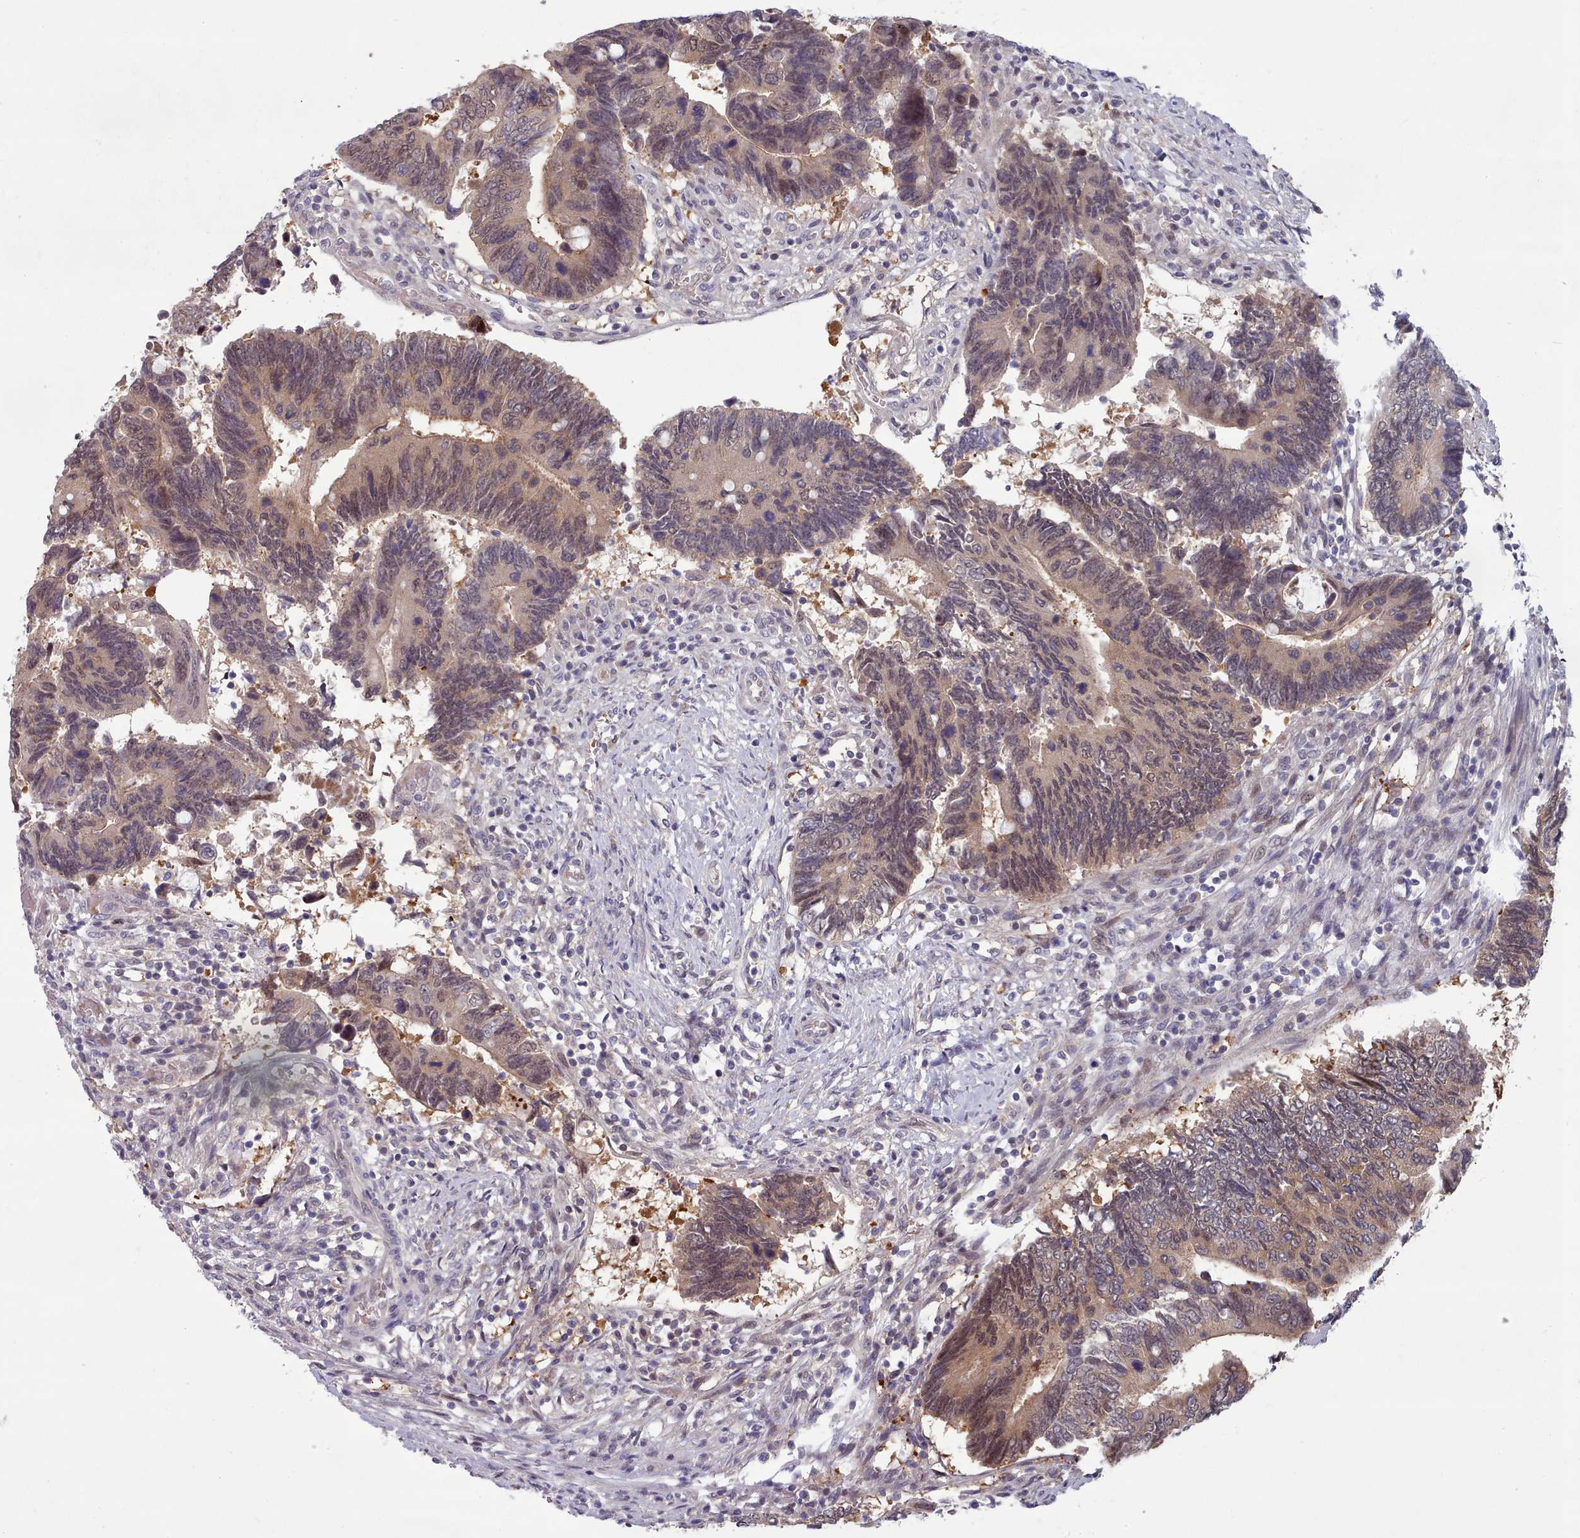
{"staining": {"intensity": "weak", "quantity": "25%-75%", "location": "cytoplasmic/membranous"}, "tissue": "colorectal cancer", "cell_type": "Tumor cells", "image_type": "cancer", "snomed": [{"axis": "morphology", "description": "Adenocarcinoma, NOS"}, {"axis": "topography", "description": "Colon"}], "caption": "Colorectal cancer stained with a protein marker demonstrates weak staining in tumor cells.", "gene": "CLNS1A", "patient": {"sex": "male", "age": 87}}